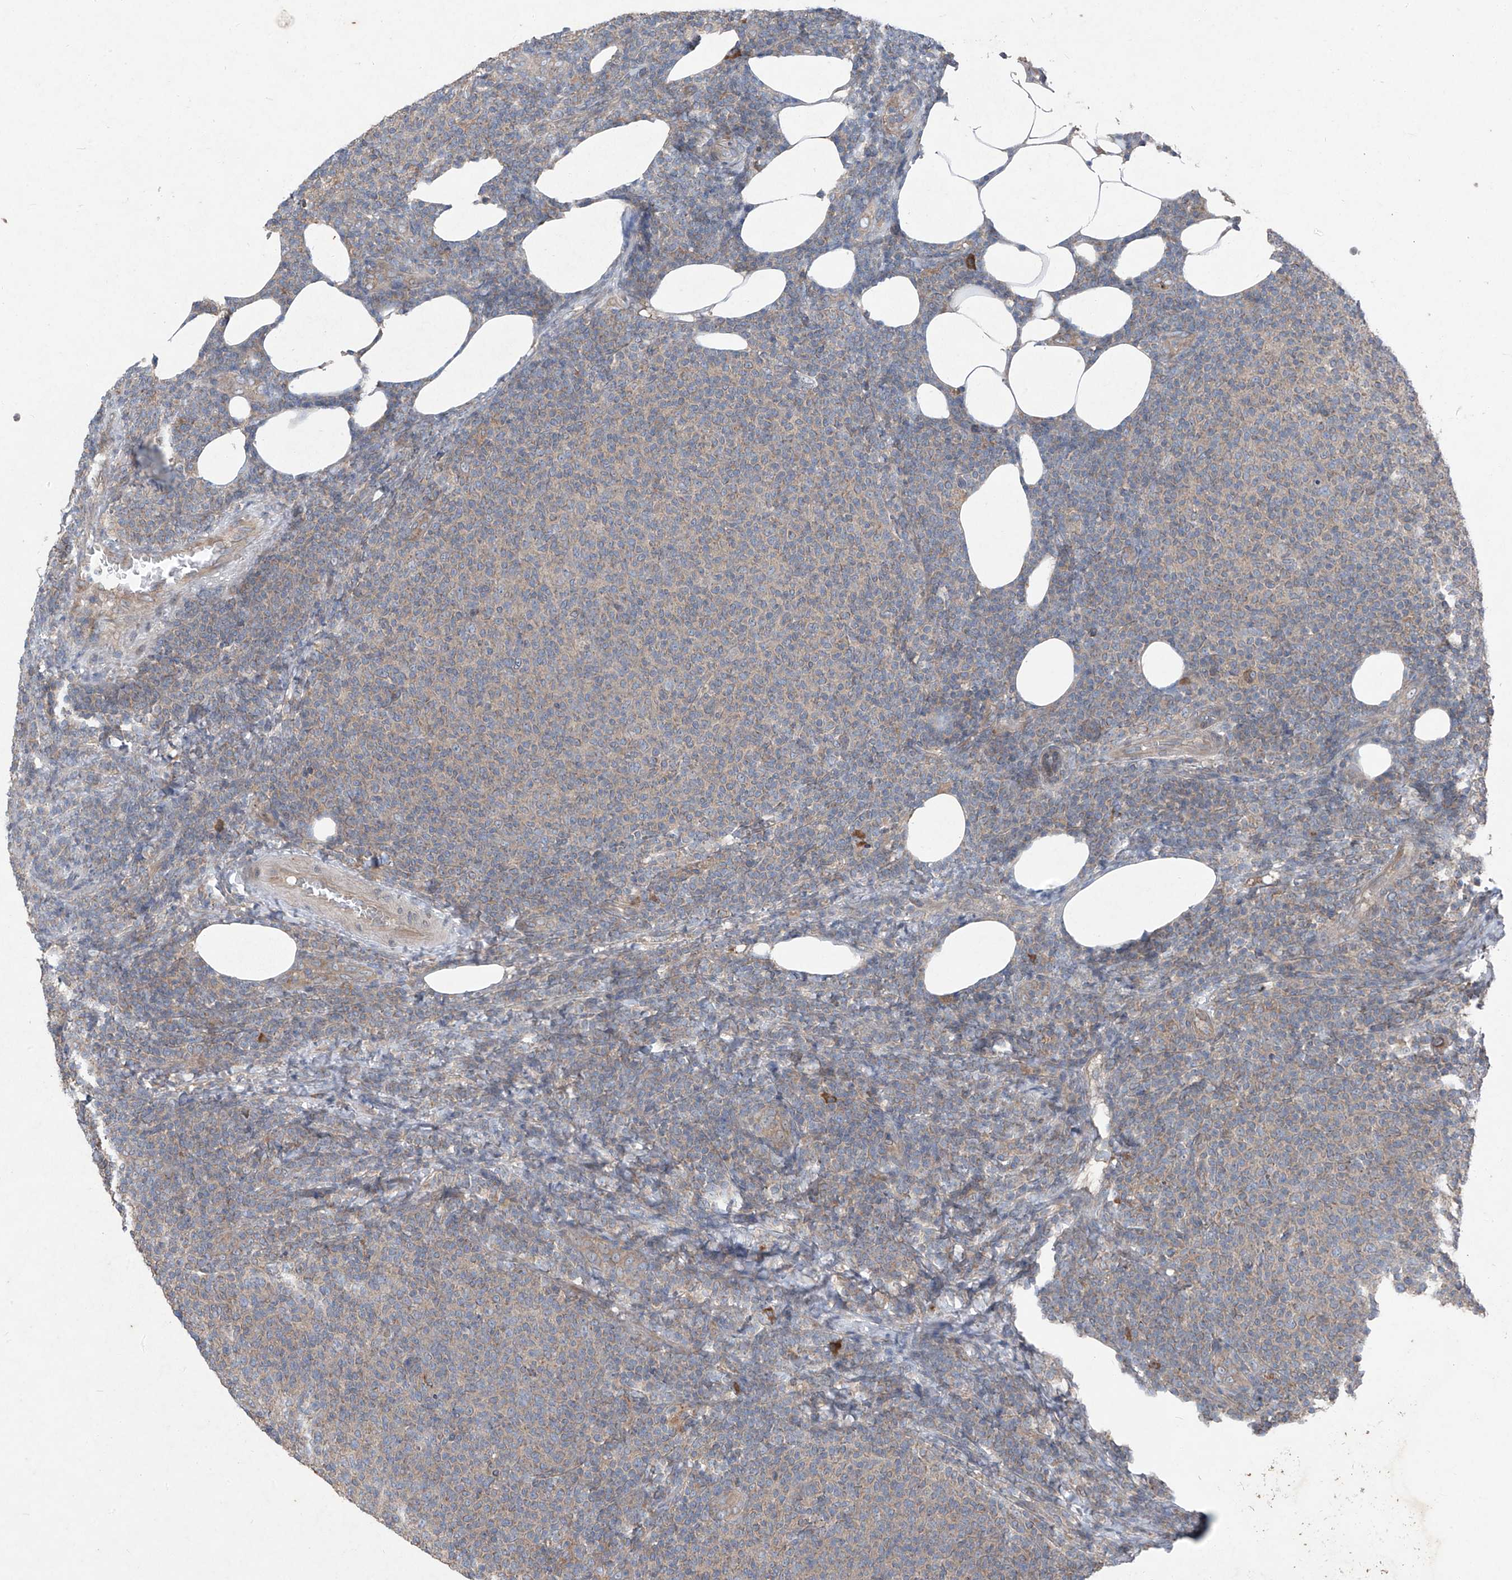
{"staining": {"intensity": "negative", "quantity": "none", "location": "none"}, "tissue": "lymphoma", "cell_type": "Tumor cells", "image_type": "cancer", "snomed": [{"axis": "morphology", "description": "Malignant lymphoma, non-Hodgkin's type, Low grade"}, {"axis": "topography", "description": "Lymph node"}], "caption": "There is no significant expression in tumor cells of lymphoma. The staining is performed using DAB brown chromogen with nuclei counter-stained in using hematoxylin.", "gene": "FOXRED2", "patient": {"sex": "male", "age": 66}}